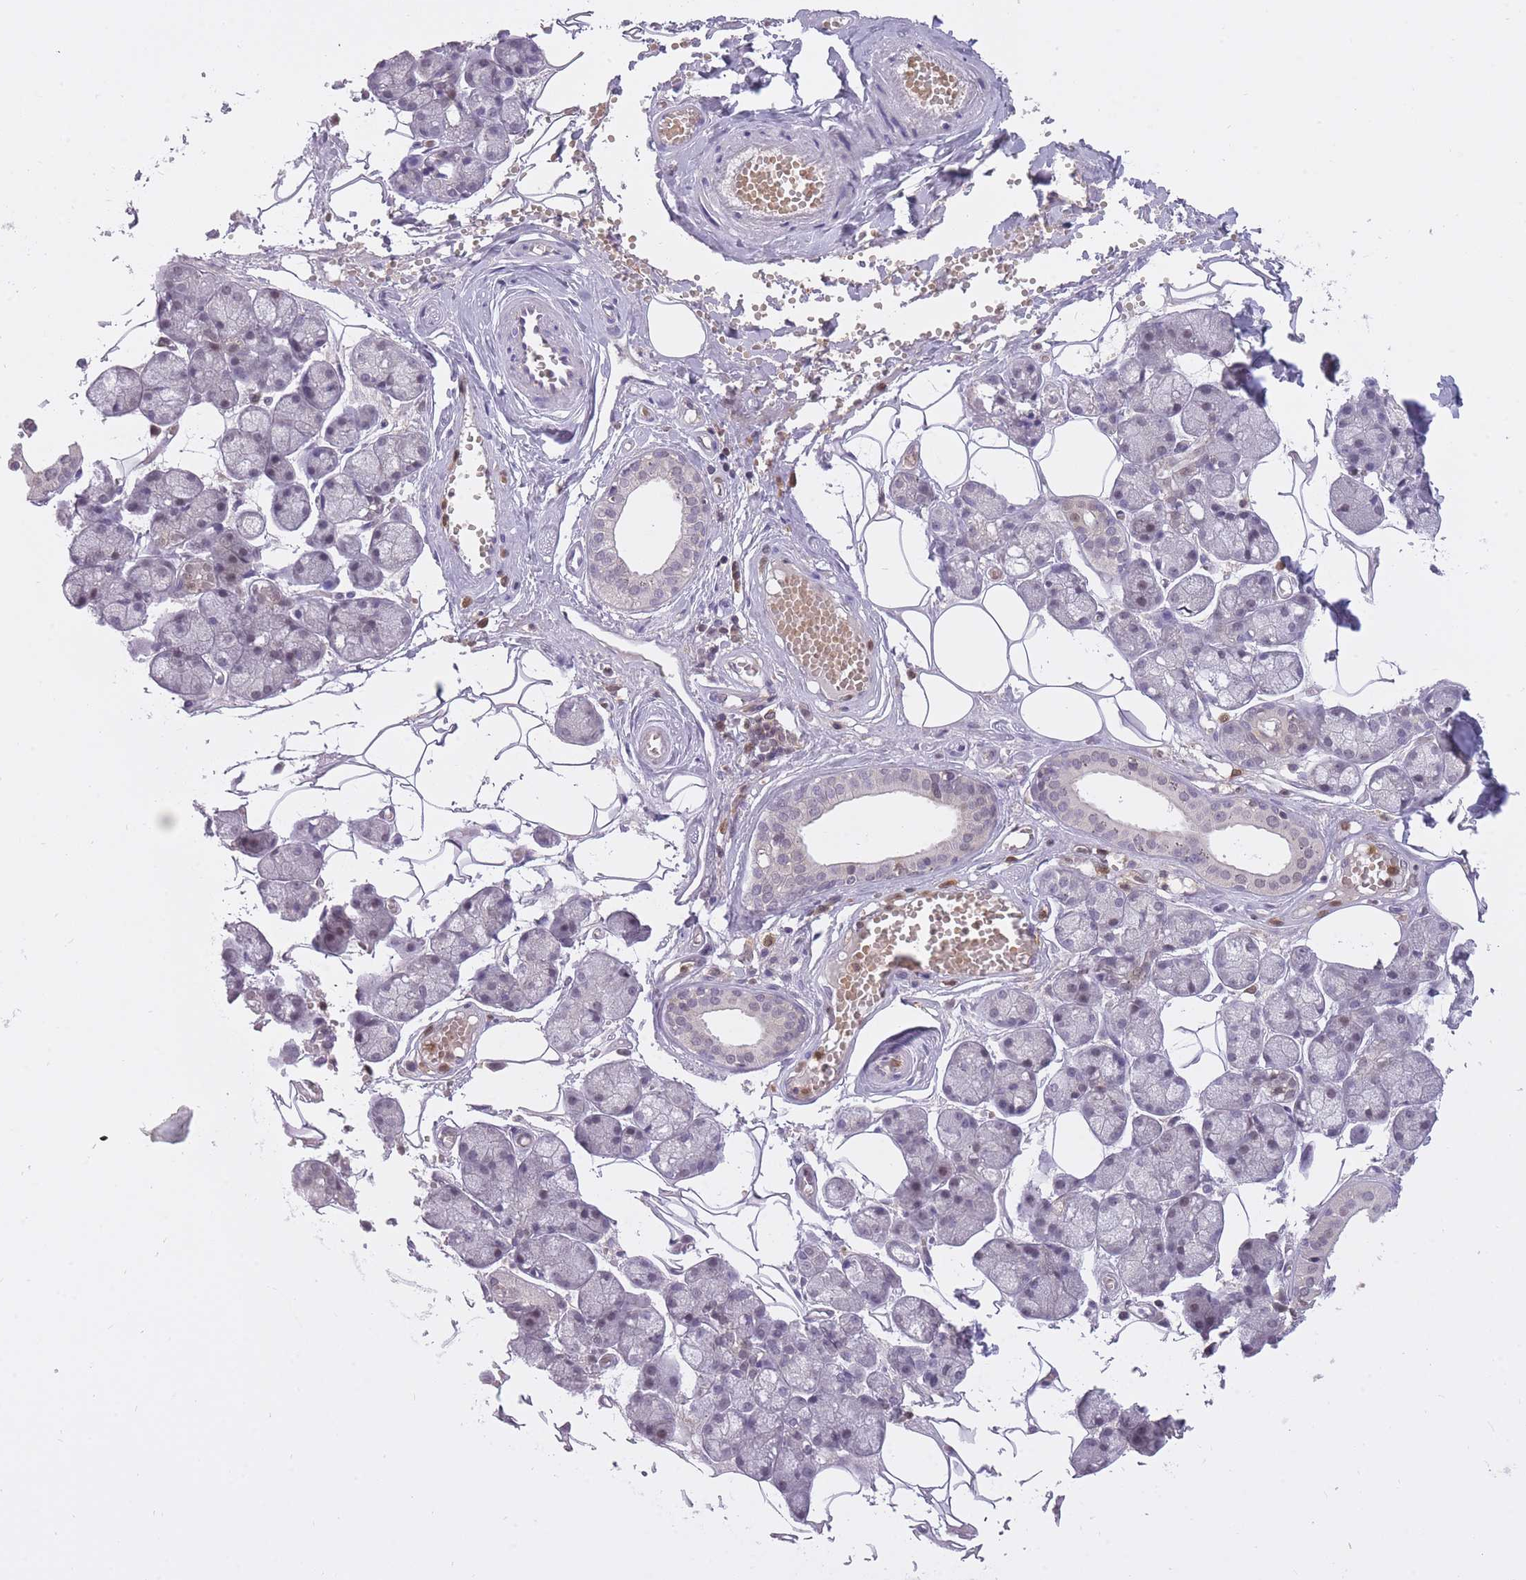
{"staining": {"intensity": "weak", "quantity": "<25%", "location": "nuclear"}, "tissue": "salivary gland", "cell_type": "Glandular cells", "image_type": "normal", "snomed": [{"axis": "morphology", "description": "Normal tissue, NOS"}, {"axis": "topography", "description": "Salivary gland"}], "caption": "Immunohistochemical staining of unremarkable human salivary gland reveals no significant positivity in glandular cells.", "gene": "CXorf38", "patient": {"sex": "male", "age": 62}}